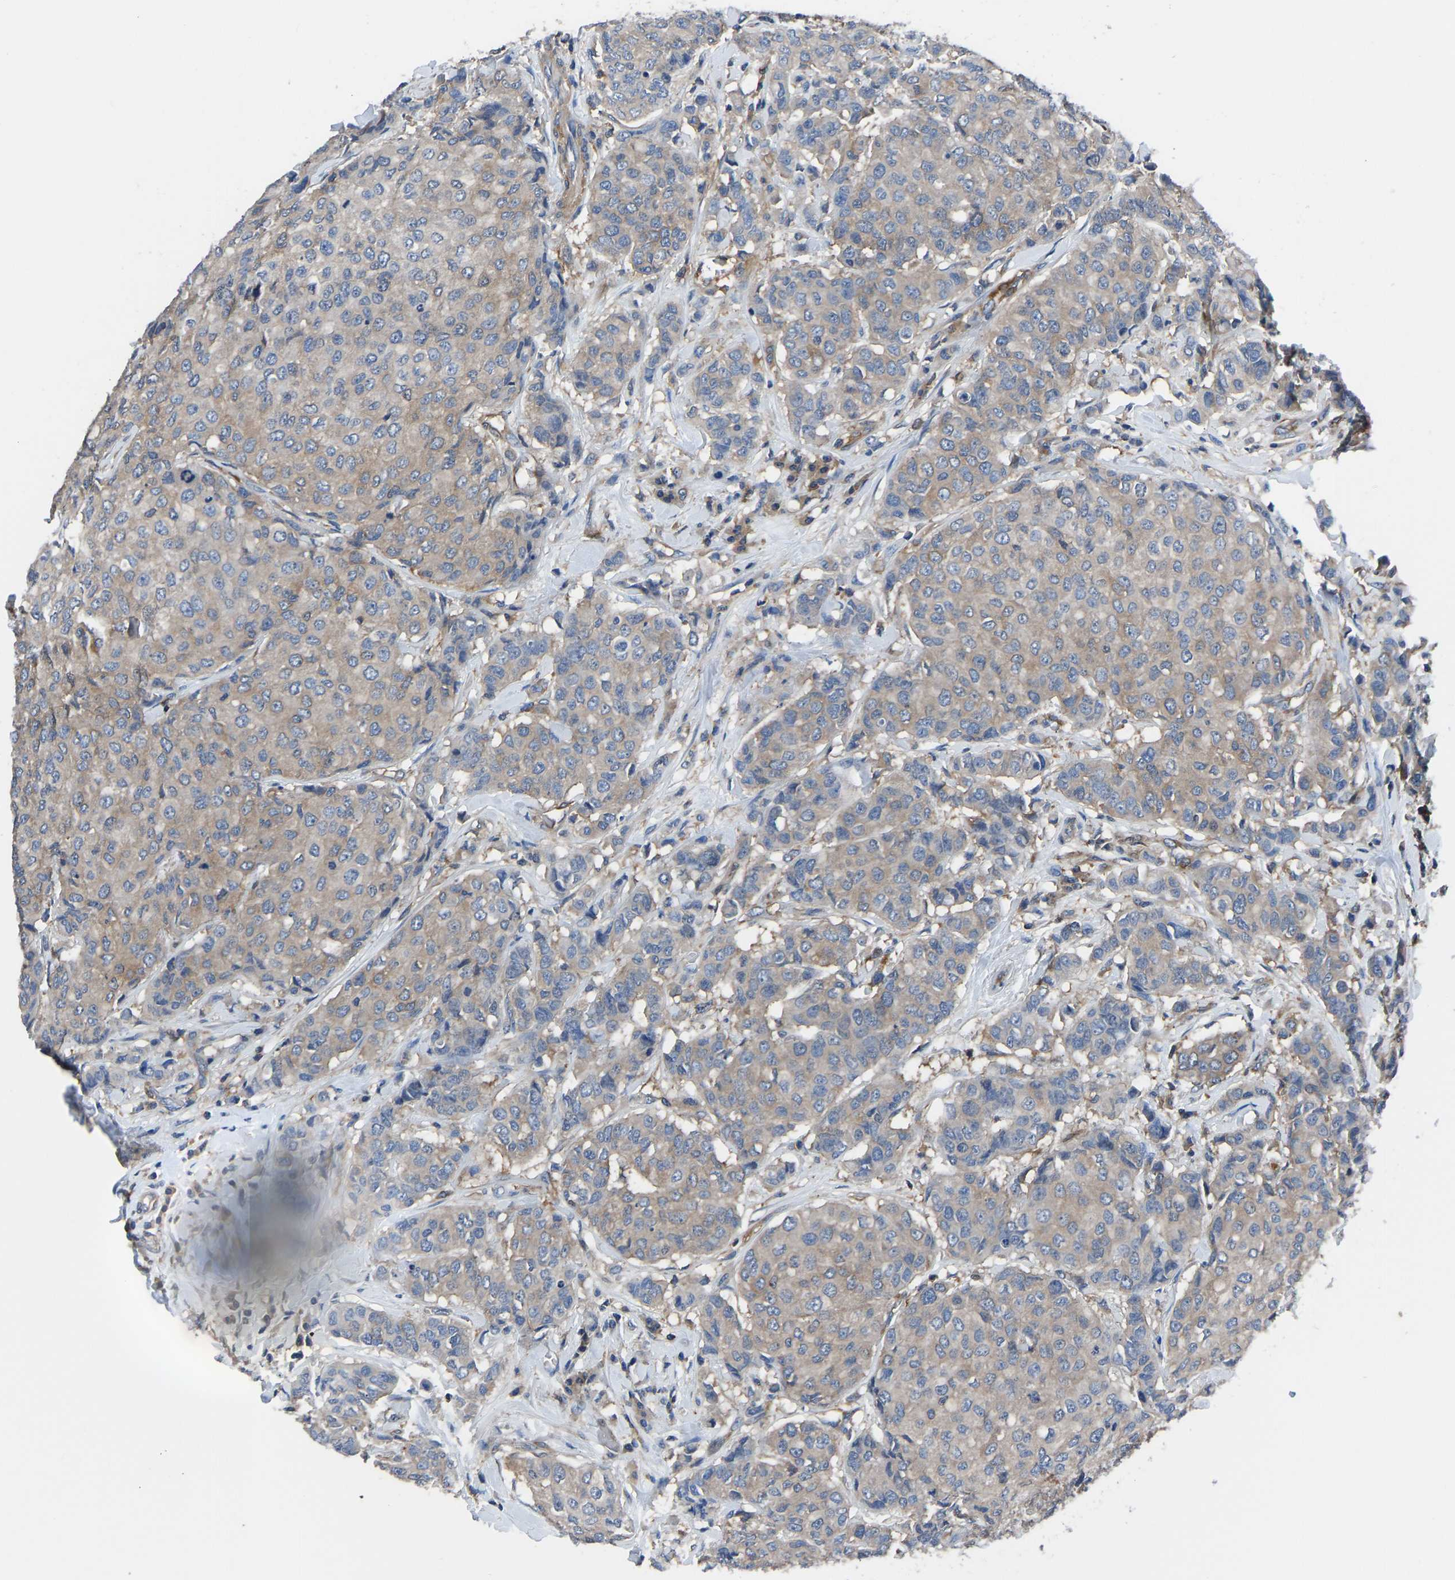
{"staining": {"intensity": "weak", "quantity": ">75%", "location": "cytoplasmic/membranous"}, "tissue": "breast cancer", "cell_type": "Tumor cells", "image_type": "cancer", "snomed": [{"axis": "morphology", "description": "Duct carcinoma"}, {"axis": "topography", "description": "Breast"}], "caption": "IHC histopathology image of human breast cancer stained for a protein (brown), which exhibits low levels of weak cytoplasmic/membranous expression in approximately >75% of tumor cells.", "gene": "PRKAR1A", "patient": {"sex": "female", "age": 27}}